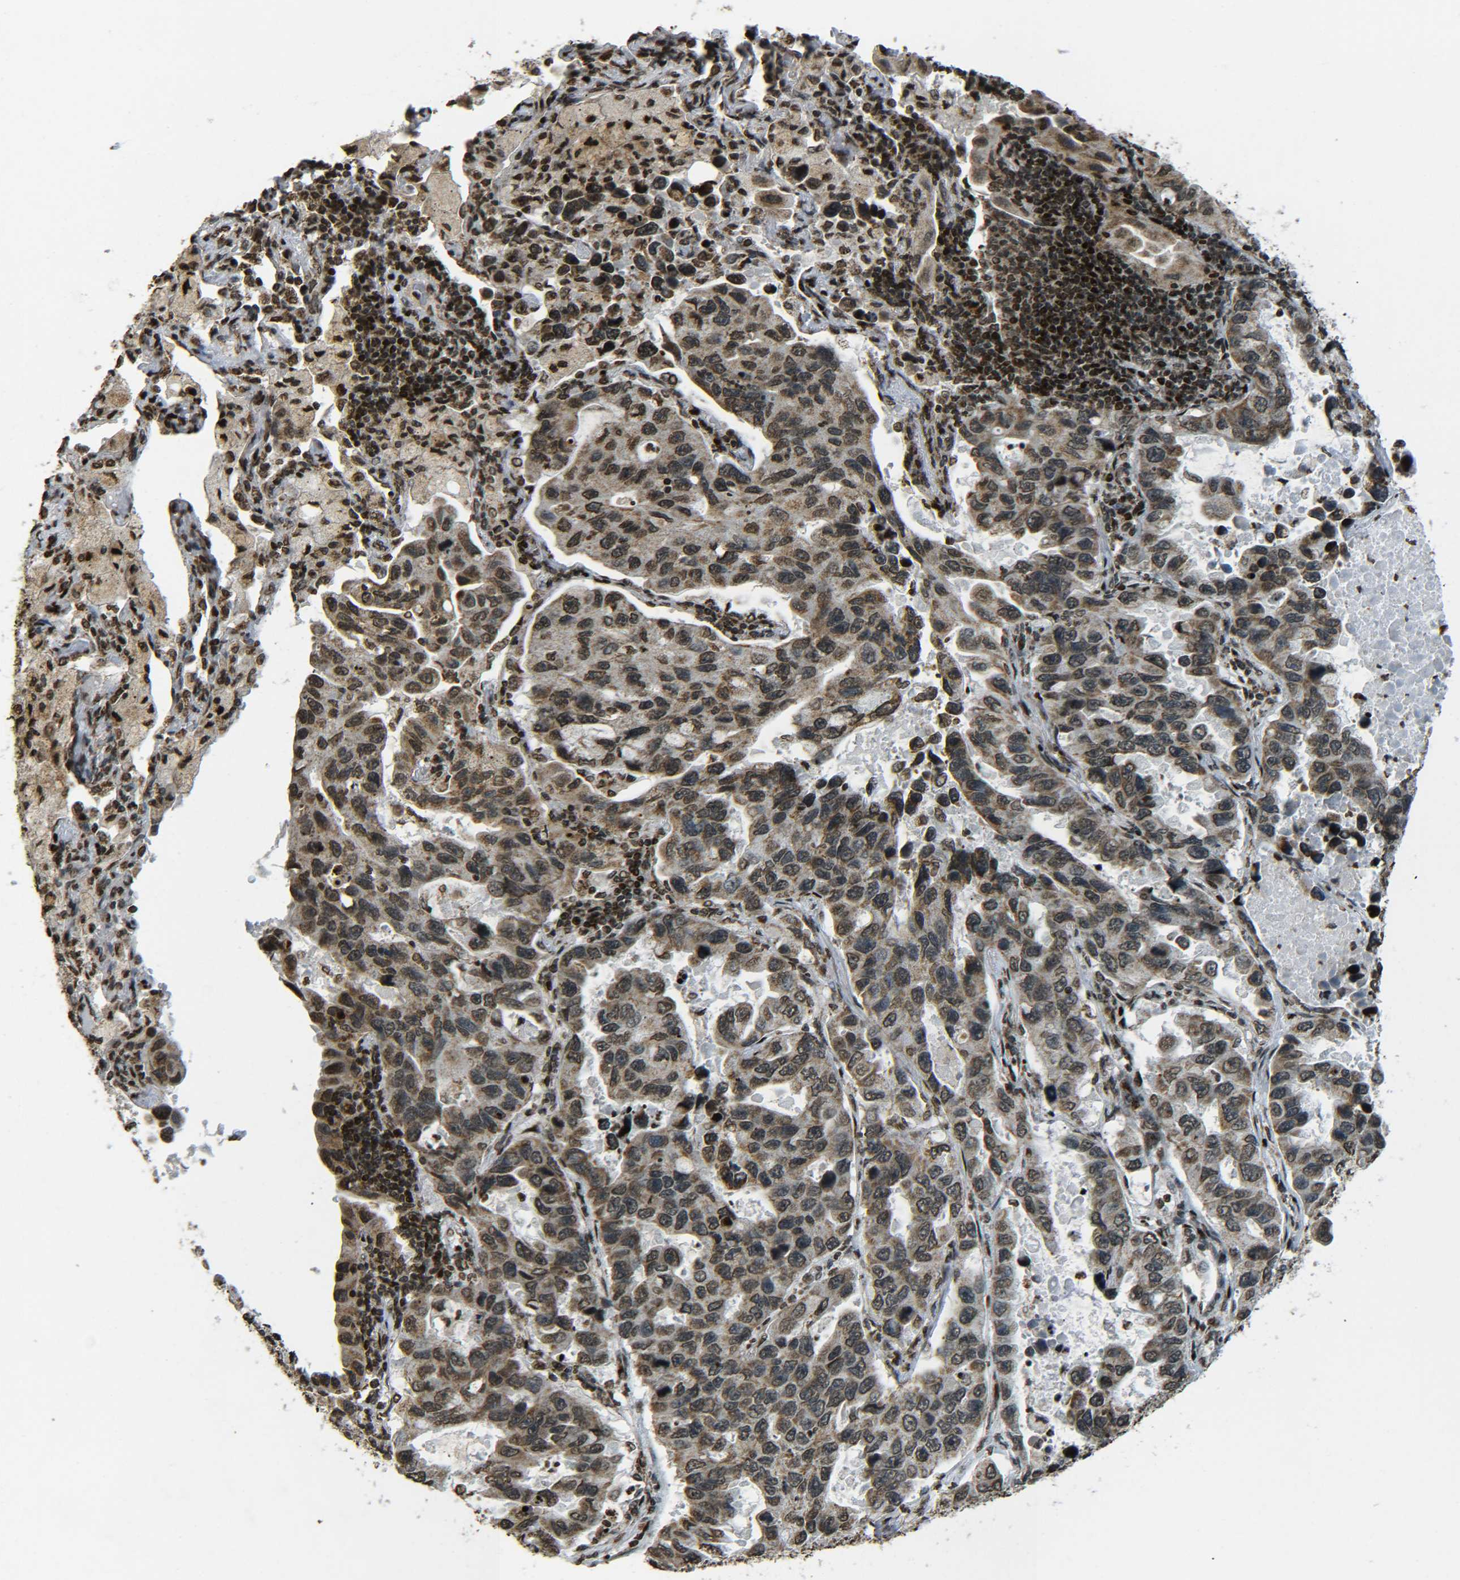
{"staining": {"intensity": "moderate", "quantity": ">75%", "location": "cytoplasmic/membranous,nuclear"}, "tissue": "lung cancer", "cell_type": "Tumor cells", "image_type": "cancer", "snomed": [{"axis": "morphology", "description": "Adenocarcinoma, NOS"}, {"axis": "topography", "description": "Lung"}], "caption": "A high-resolution micrograph shows immunohistochemistry staining of adenocarcinoma (lung), which demonstrates moderate cytoplasmic/membranous and nuclear expression in about >75% of tumor cells.", "gene": "NEUROG2", "patient": {"sex": "male", "age": 64}}